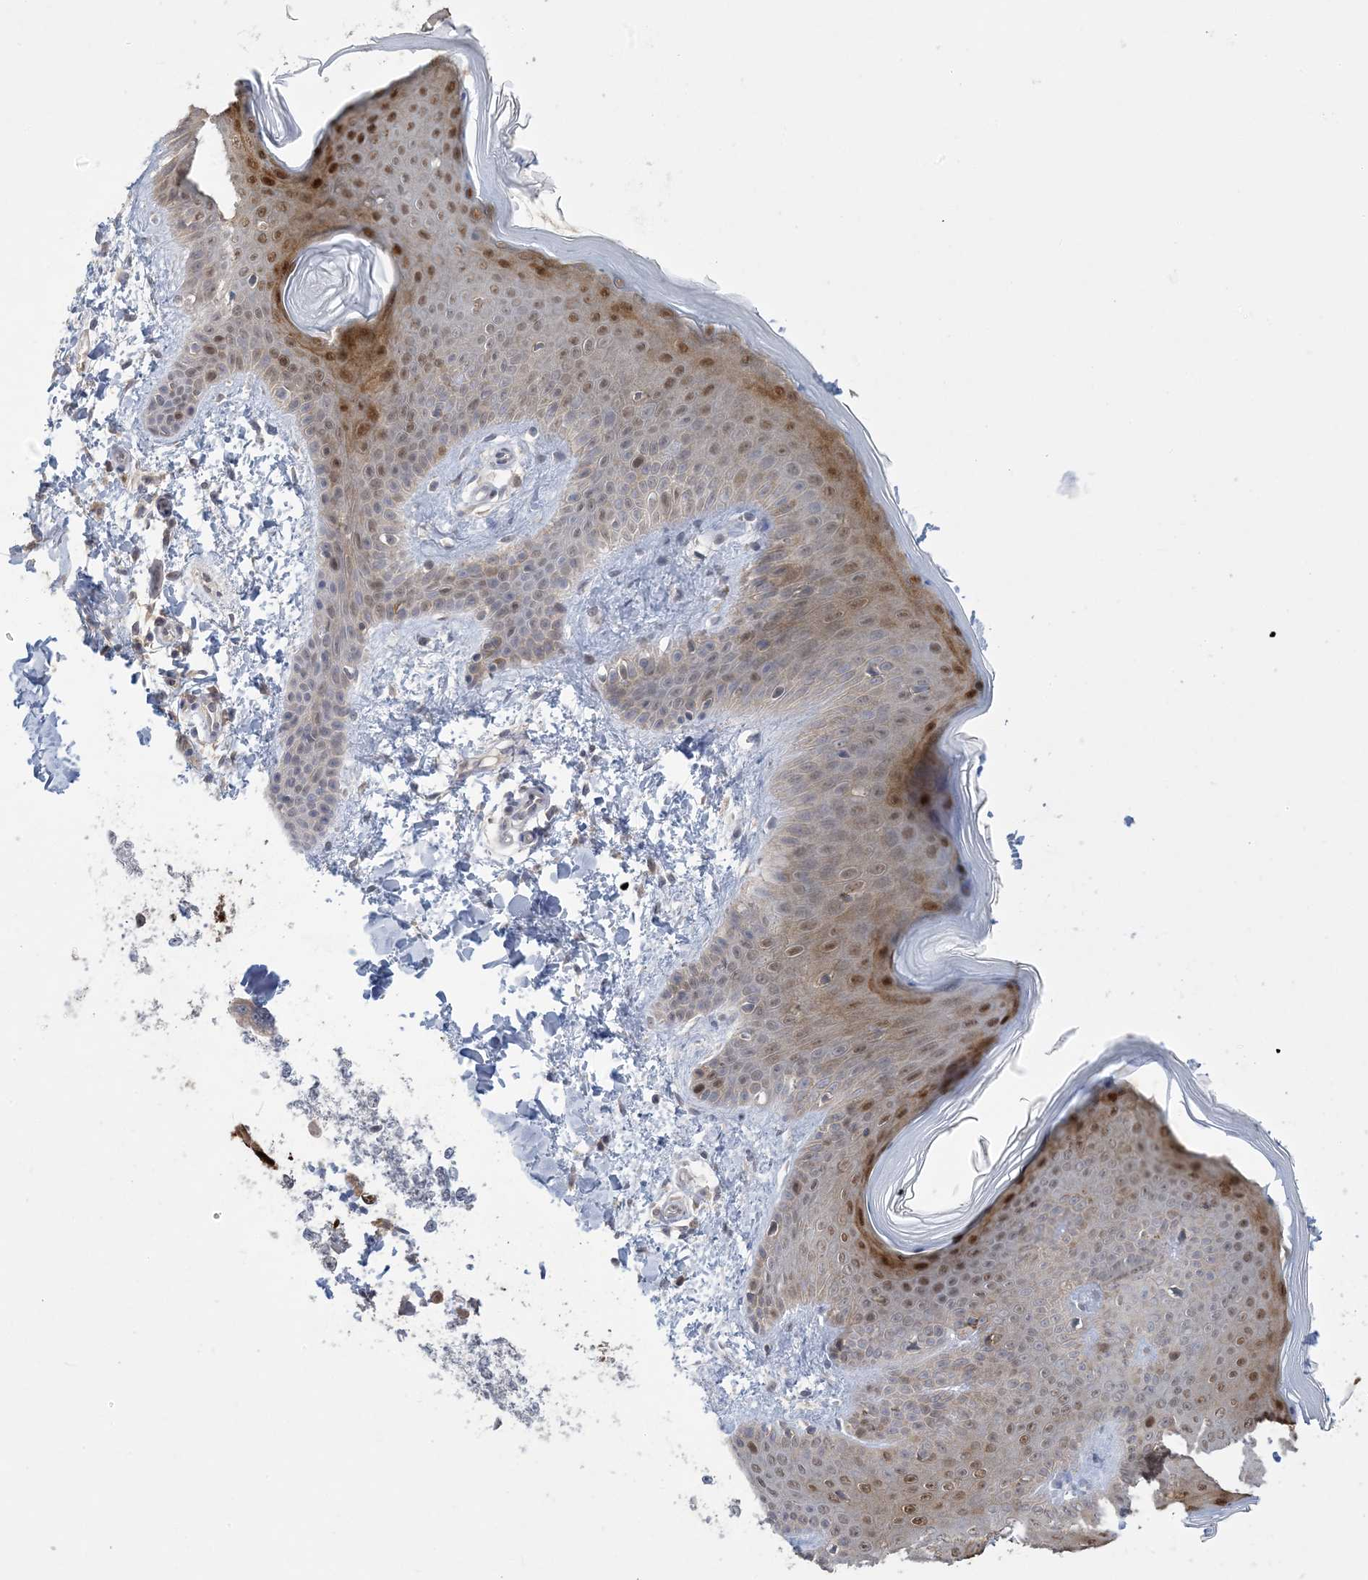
{"staining": {"intensity": "negative", "quantity": "none", "location": "none"}, "tissue": "skin", "cell_type": "Fibroblasts", "image_type": "normal", "snomed": [{"axis": "morphology", "description": "Normal tissue, NOS"}, {"axis": "topography", "description": "Skin"}], "caption": "Human skin stained for a protein using IHC reveals no positivity in fibroblasts.", "gene": "HMGCS1", "patient": {"sex": "male", "age": 36}}